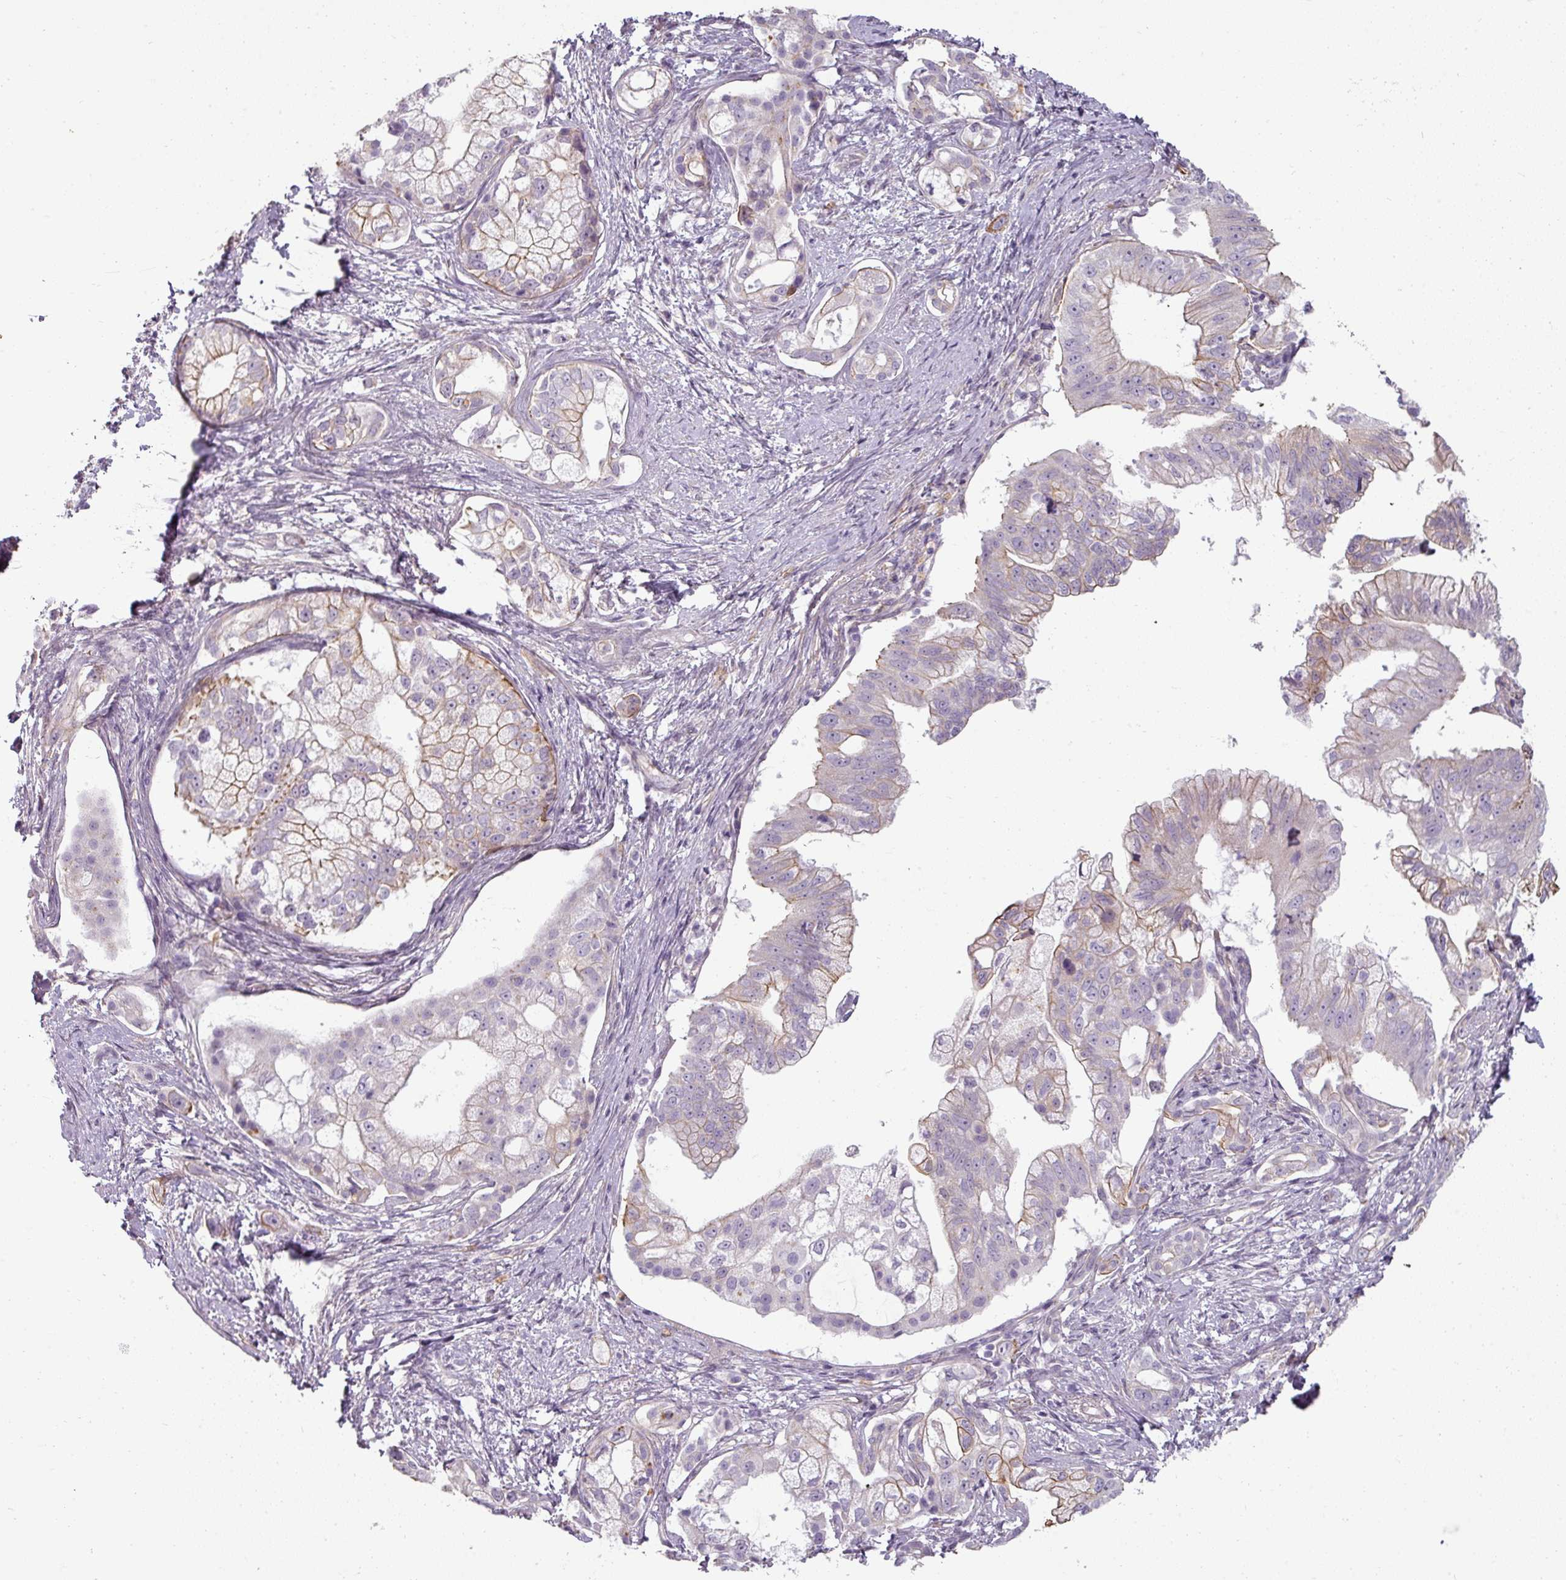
{"staining": {"intensity": "moderate", "quantity": "25%-75%", "location": "cytoplasmic/membranous"}, "tissue": "pancreatic cancer", "cell_type": "Tumor cells", "image_type": "cancer", "snomed": [{"axis": "morphology", "description": "Adenocarcinoma, NOS"}, {"axis": "topography", "description": "Pancreas"}], "caption": "Pancreatic cancer (adenocarcinoma) was stained to show a protein in brown. There is medium levels of moderate cytoplasmic/membranous positivity in about 25%-75% of tumor cells.", "gene": "ASB1", "patient": {"sex": "male", "age": 70}}